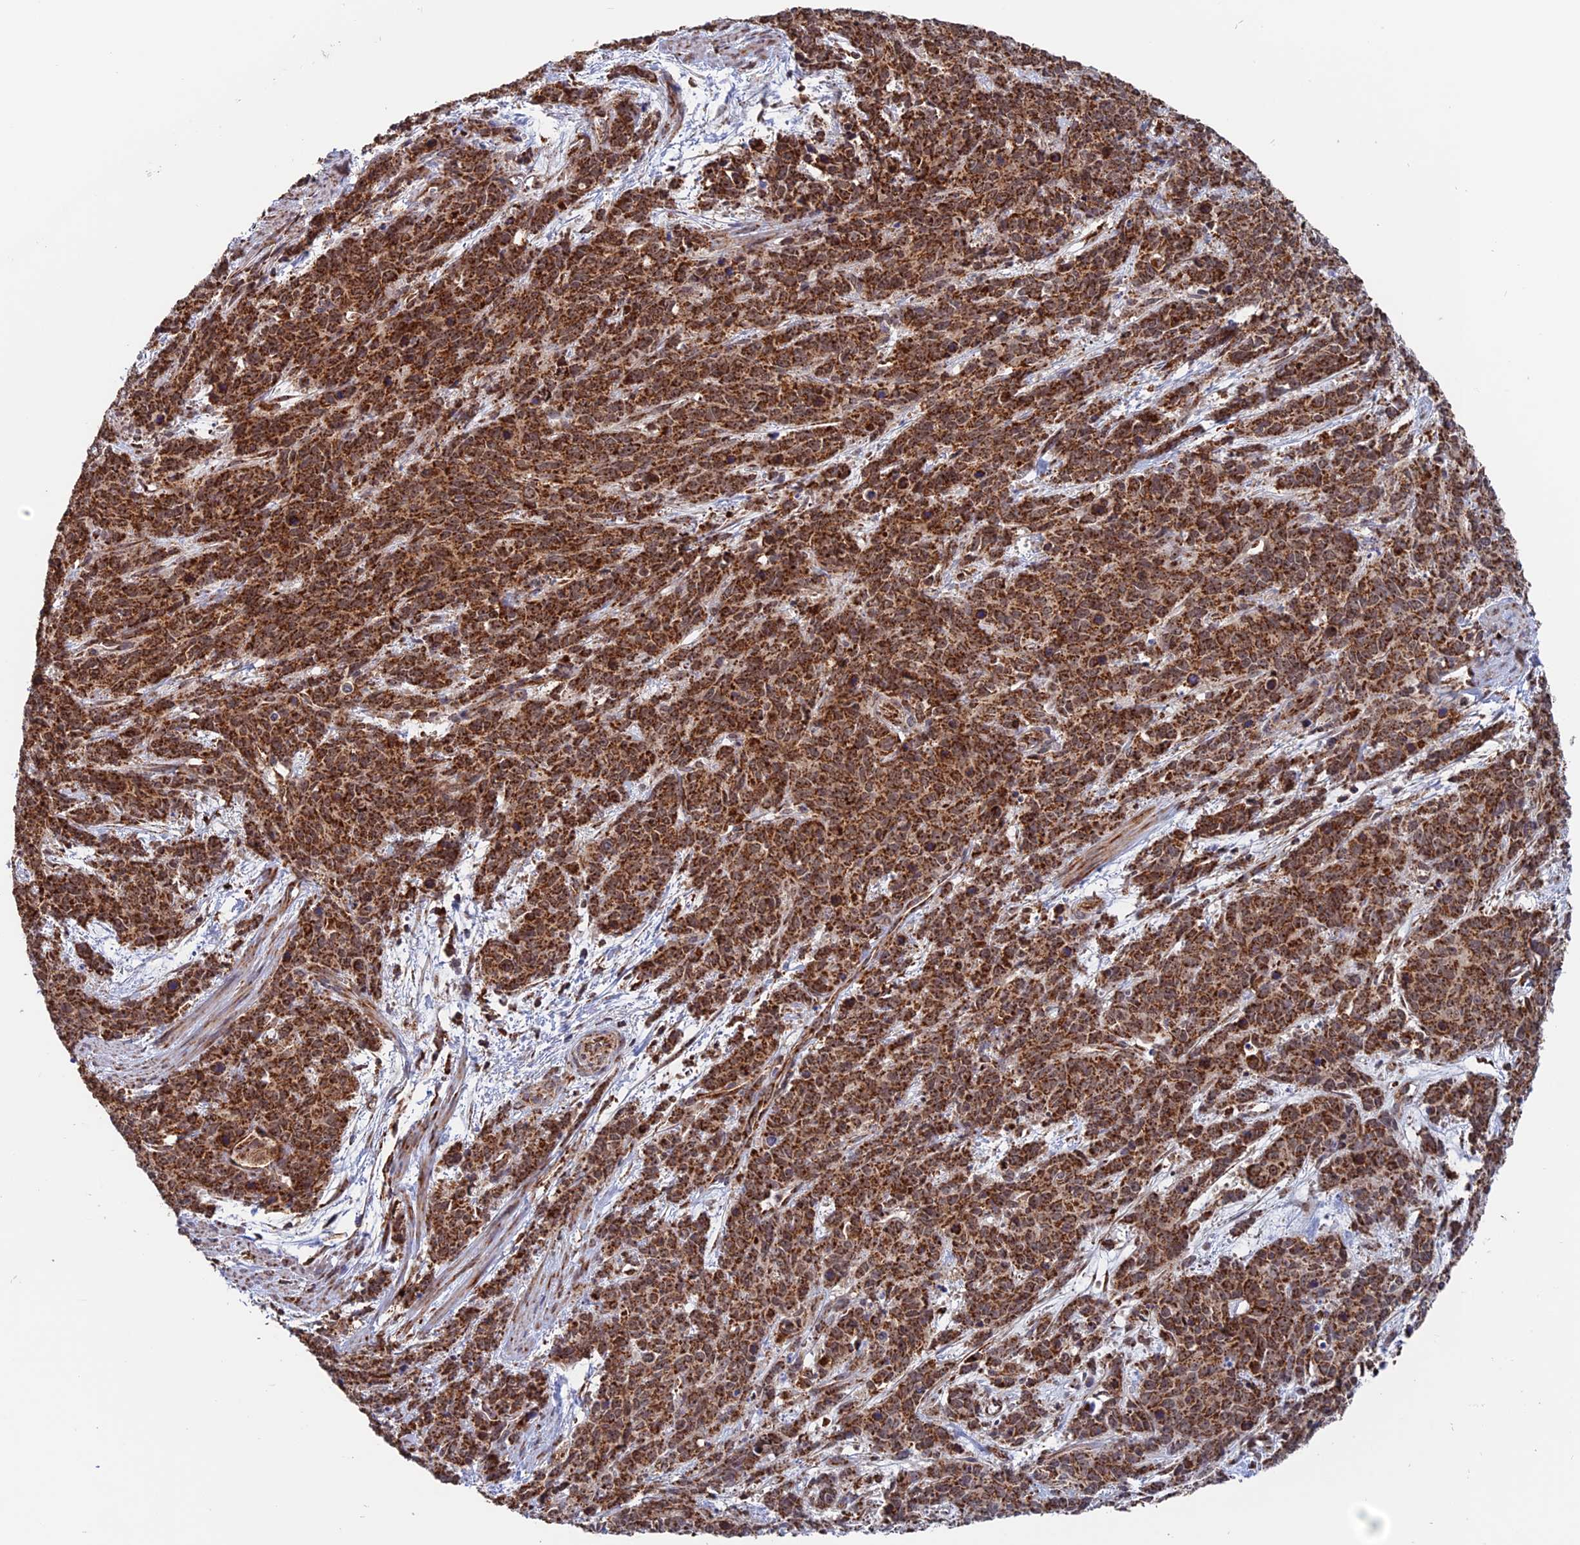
{"staining": {"intensity": "strong", "quantity": ">75%", "location": "cytoplasmic/membranous"}, "tissue": "cervical cancer", "cell_type": "Tumor cells", "image_type": "cancer", "snomed": [{"axis": "morphology", "description": "Squamous cell carcinoma, NOS"}, {"axis": "topography", "description": "Cervix"}], "caption": "Cervical cancer was stained to show a protein in brown. There is high levels of strong cytoplasmic/membranous staining in approximately >75% of tumor cells. The staining was performed using DAB to visualize the protein expression in brown, while the nuclei were stained in blue with hematoxylin (Magnification: 20x).", "gene": "DTYMK", "patient": {"sex": "female", "age": 60}}